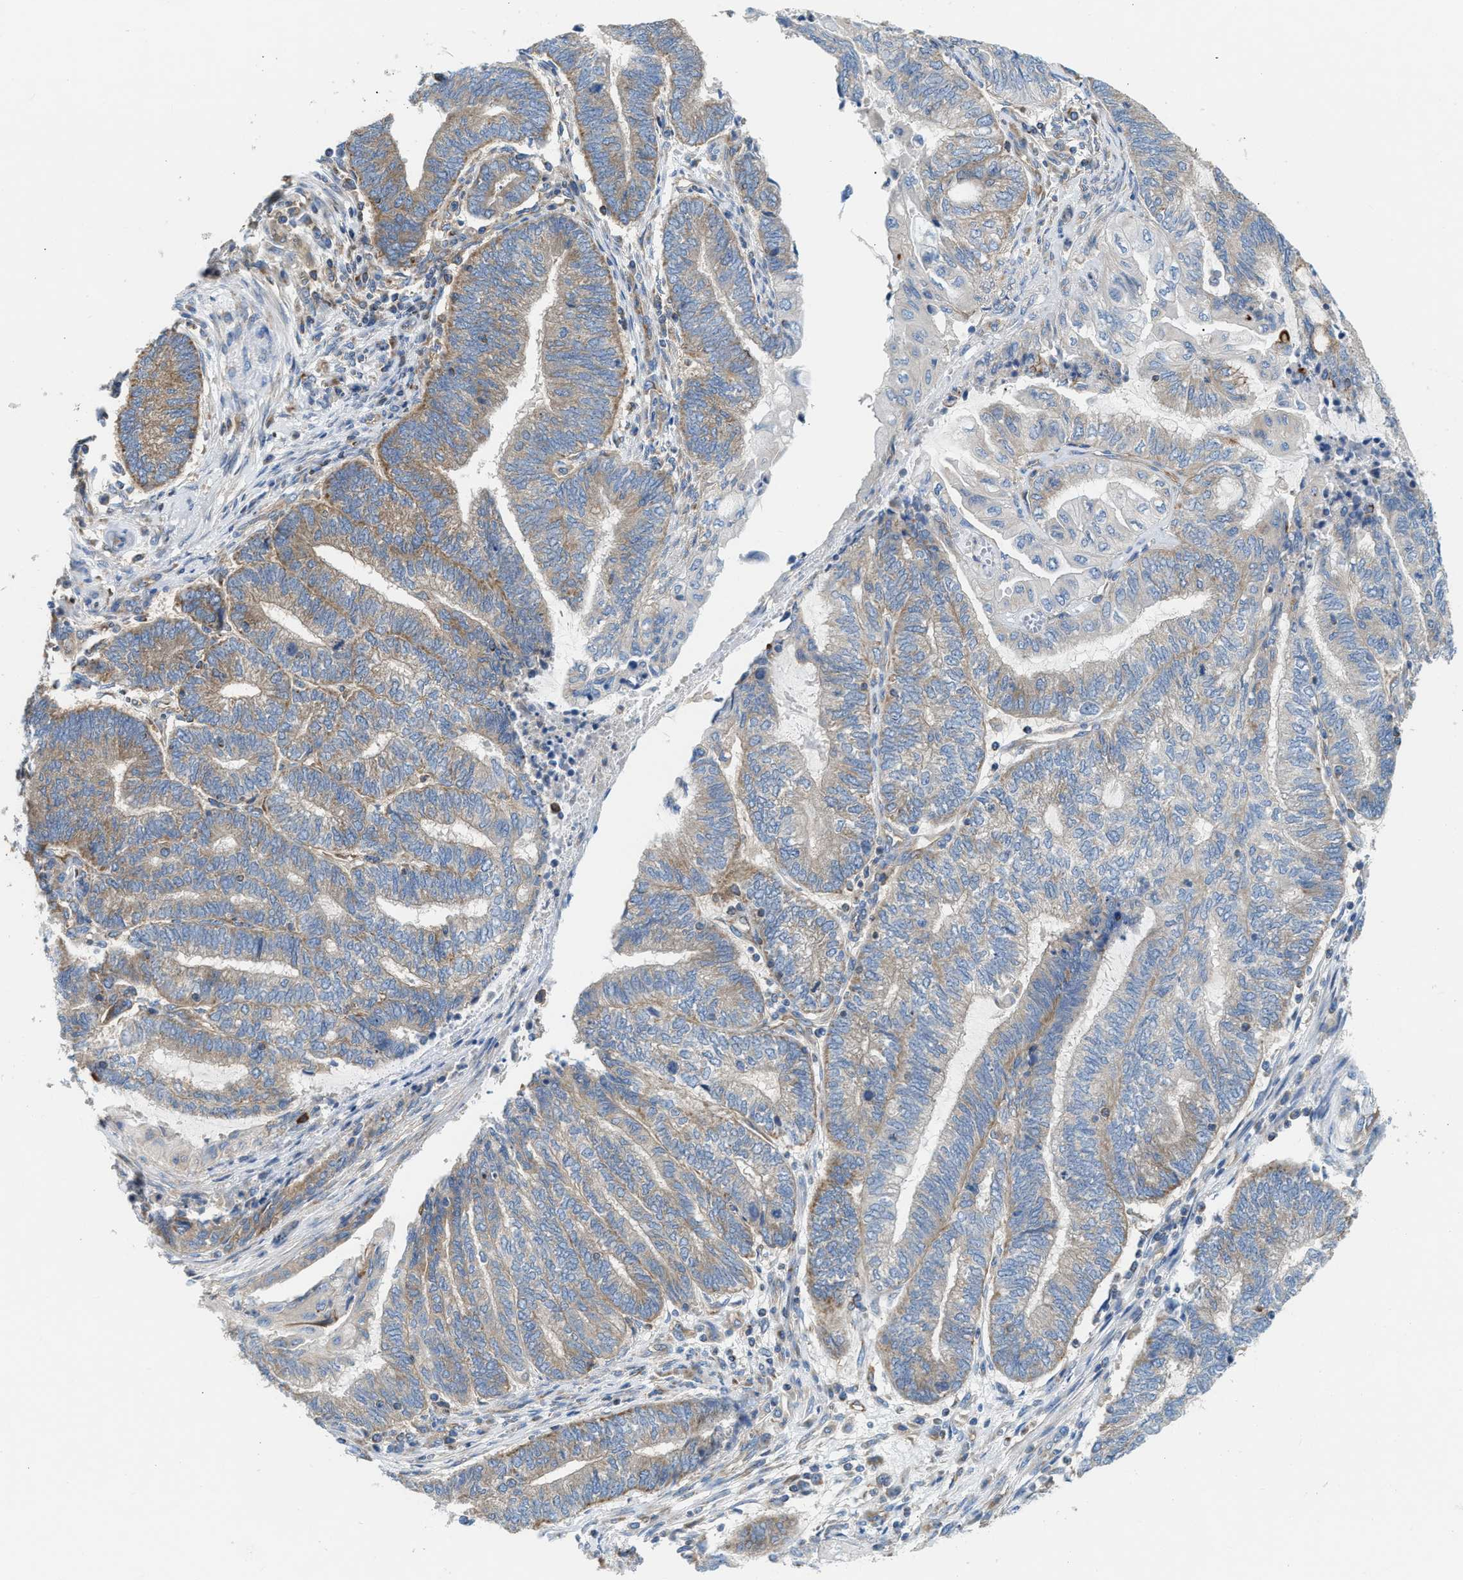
{"staining": {"intensity": "weak", "quantity": "25%-75%", "location": "cytoplasmic/membranous"}, "tissue": "endometrial cancer", "cell_type": "Tumor cells", "image_type": "cancer", "snomed": [{"axis": "morphology", "description": "Adenocarcinoma, NOS"}, {"axis": "topography", "description": "Uterus"}, {"axis": "topography", "description": "Endometrium"}], "caption": "A histopathology image showing weak cytoplasmic/membranous positivity in approximately 25%-75% of tumor cells in endometrial adenocarcinoma, as visualized by brown immunohistochemical staining.", "gene": "TBC1D15", "patient": {"sex": "female", "age": 70}}